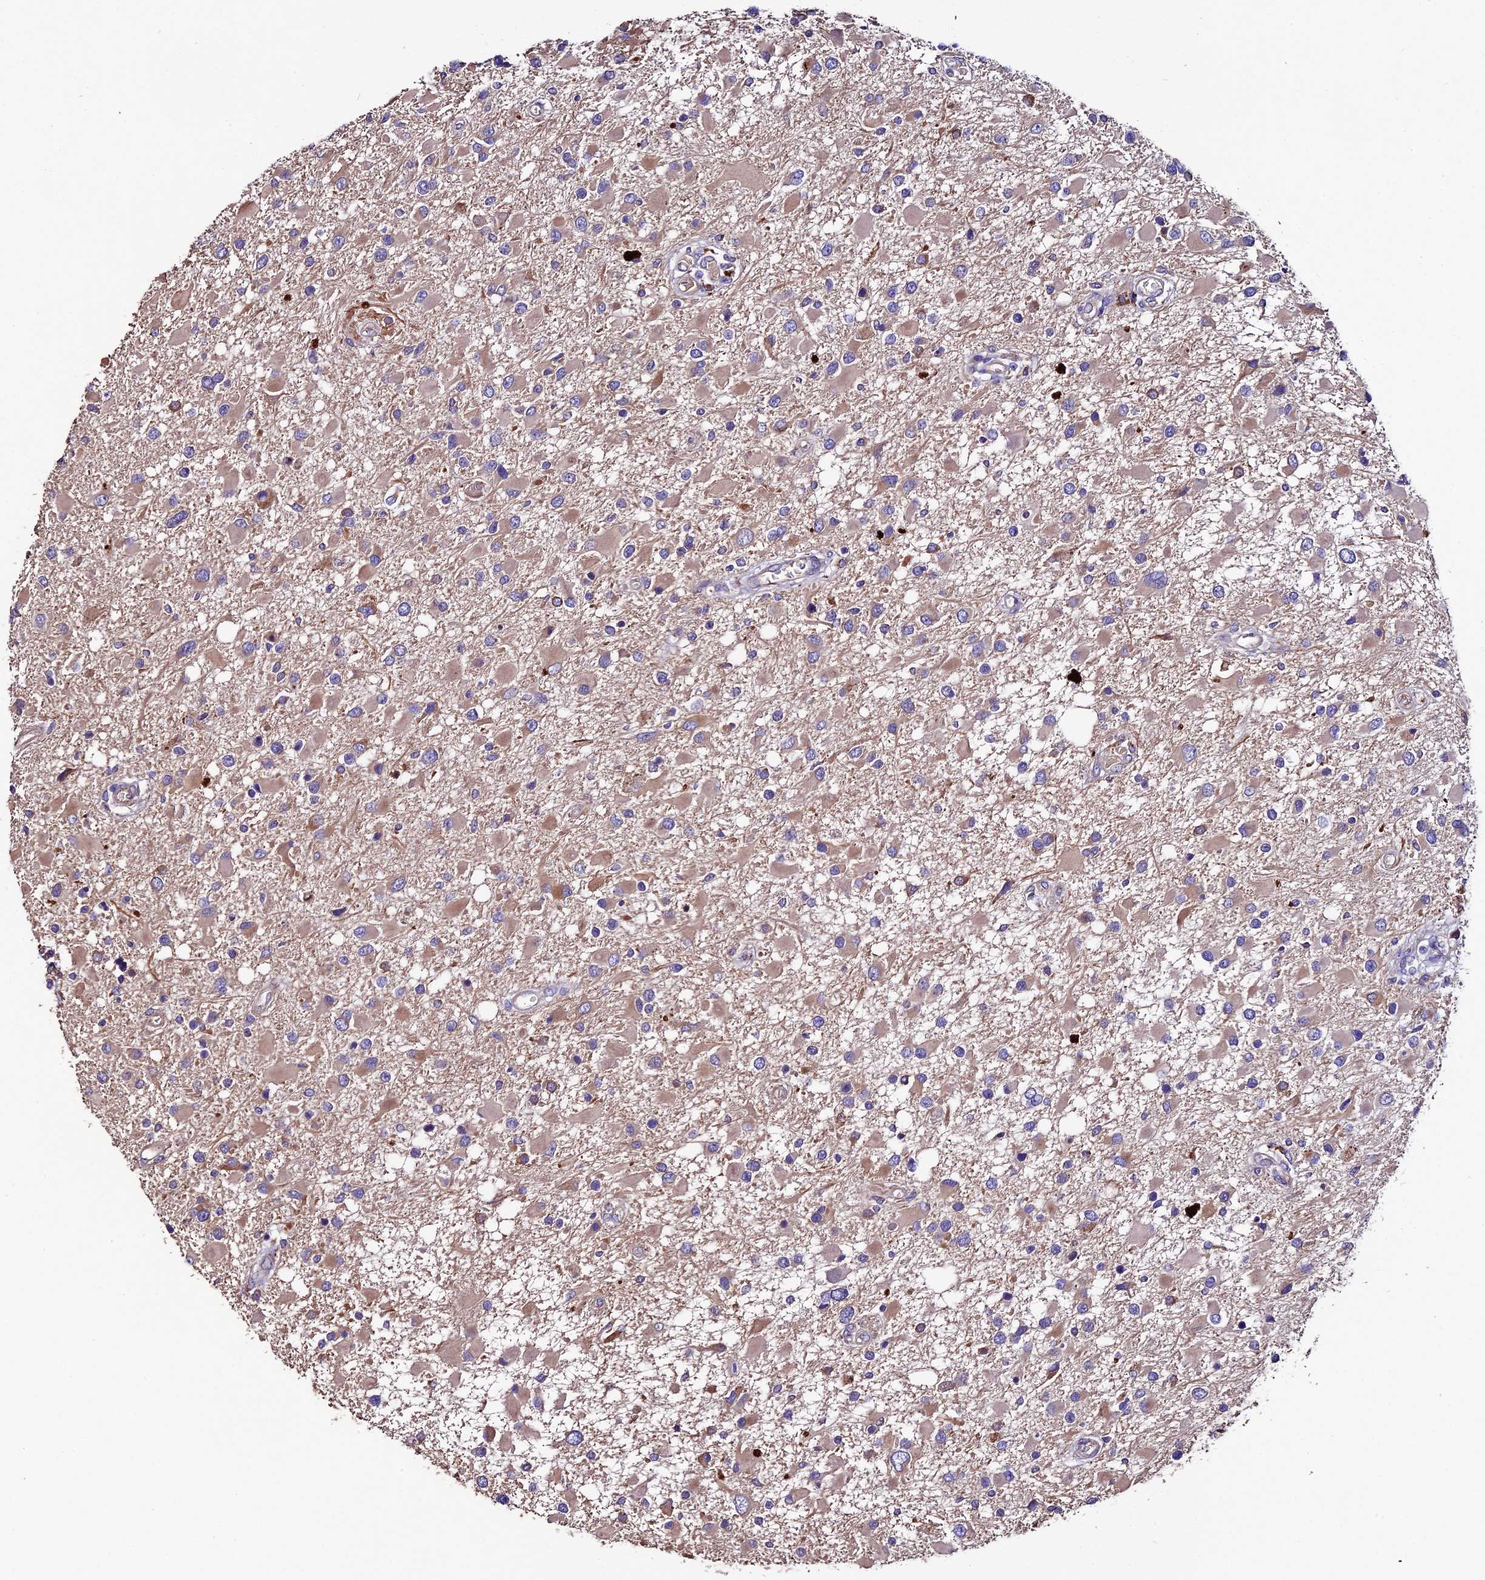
{"staining": {"intensity": "weak", "quantity": "25%-75%", "location": "cytoplasmic/membranous"}, "tissue": "glioma", "cell_type": "Tumor cells", "image_type": "cancer", "snomed": [{"axis": "morphology", "description": "Glioma, malignant, High grade"}, {"axis": "topography", "description": "Brain"}], "caption": "An image of human malignant high-grade glioma stained for a protein shows weak cytoplasmic/membranous brown staining in tumor cells.", "gene": "CLN5", "patient": {"sex": "male", "age": 53}}